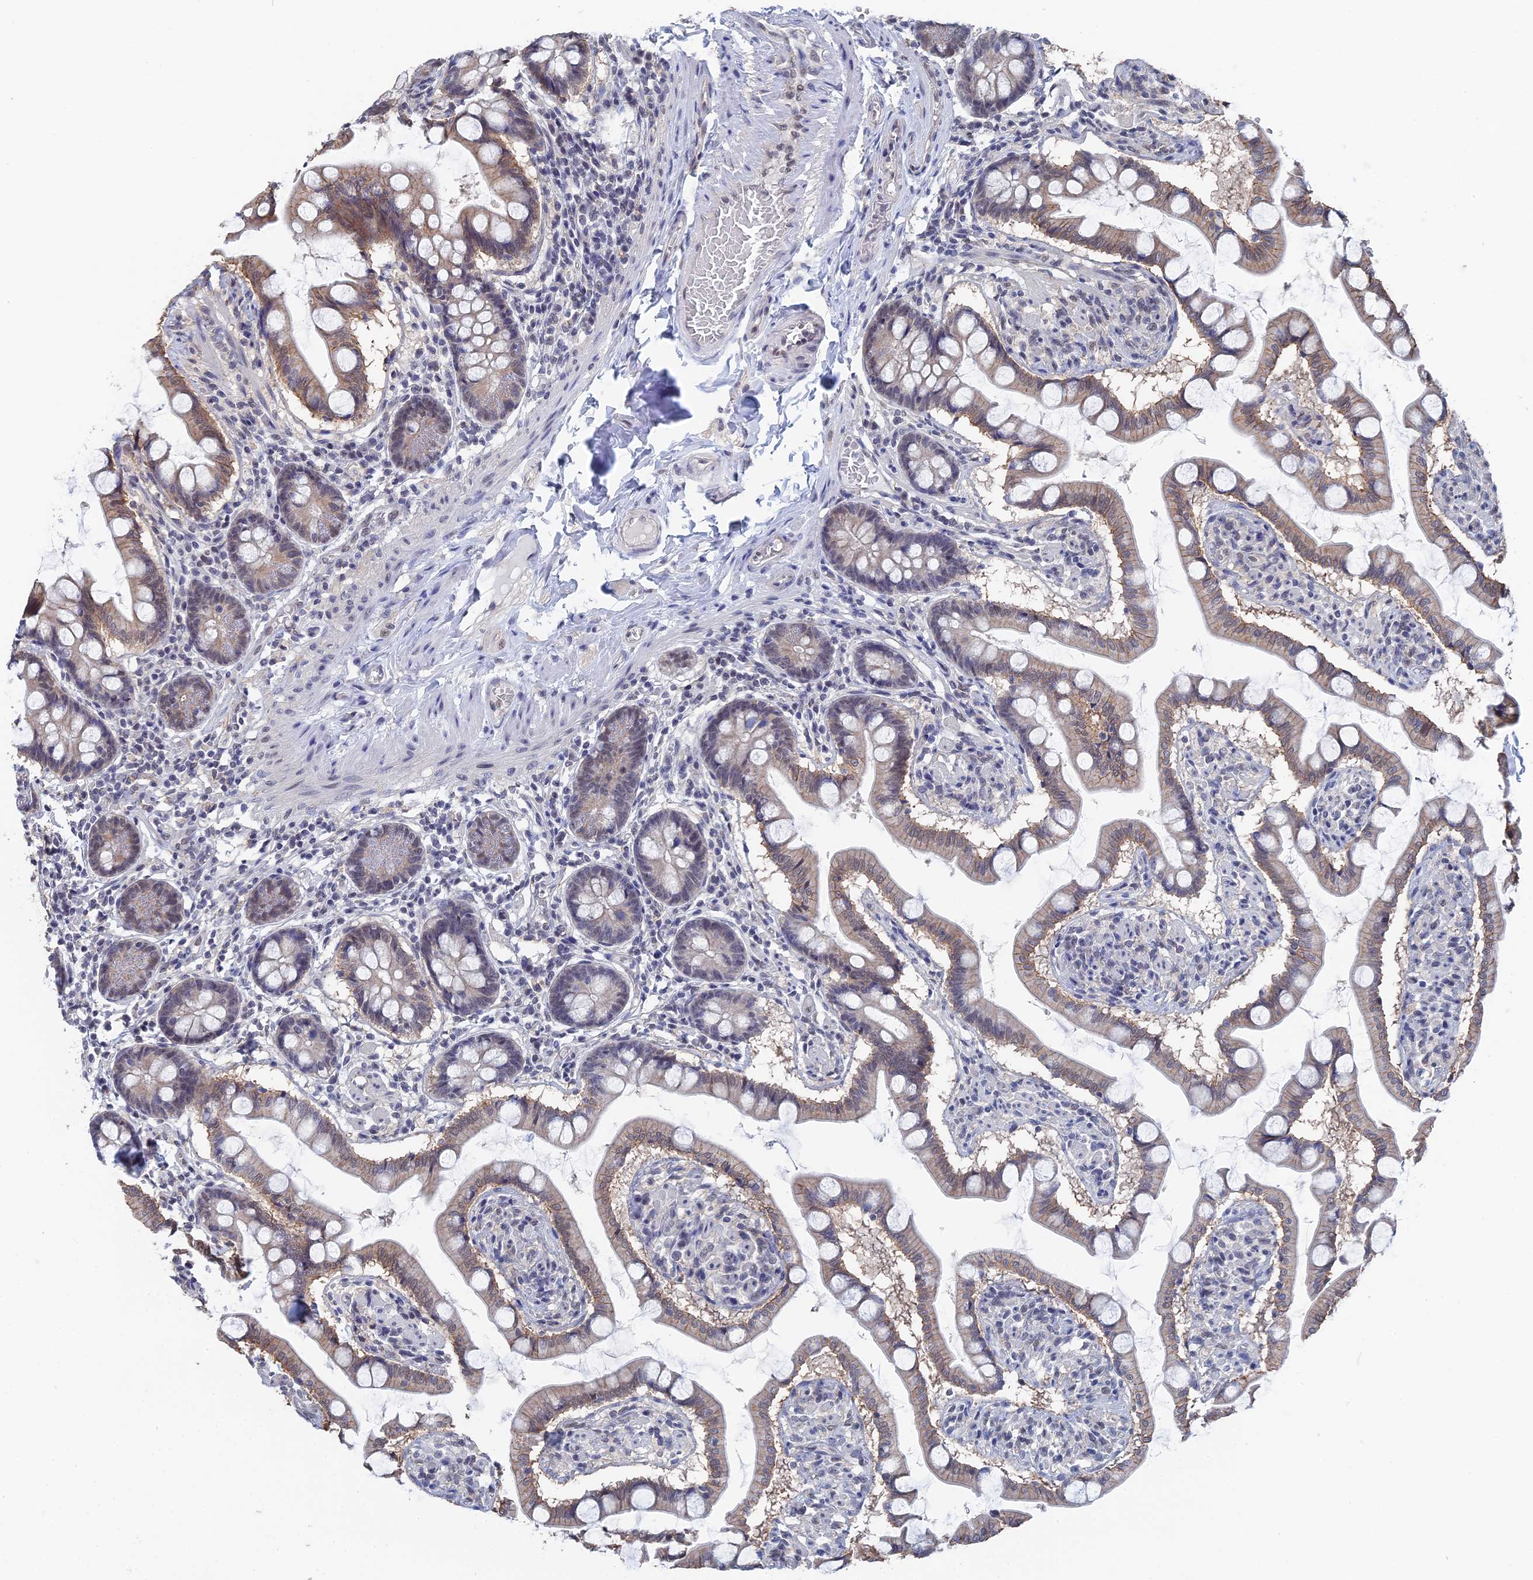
{"staining": {"intensity": "moderate", "quantity": "25%-75%", "location": "cytoplasmic/membranous"}, "tissue": "small intestine", "cell_type": "Glandular cells", "image_type": "normal", "snomed": [{"axis": "morphology", "description": "Normal tissue, NOS"}, {"axis": "topography", "description": "Small intestine"}], "caption": "DAB (3,3'-diaminobenzidine) immunohistochemical staining of normal human small intestine exhibits moderate cytoplasmic/membranous protein staining in about 25%-75% of glandular cells. Immunohistochemistry (ihc) stains the protein in brown and the nuclei are stained blue.", "gene": "TSSC4", "patient": {"sex": "male", "age": 41}}